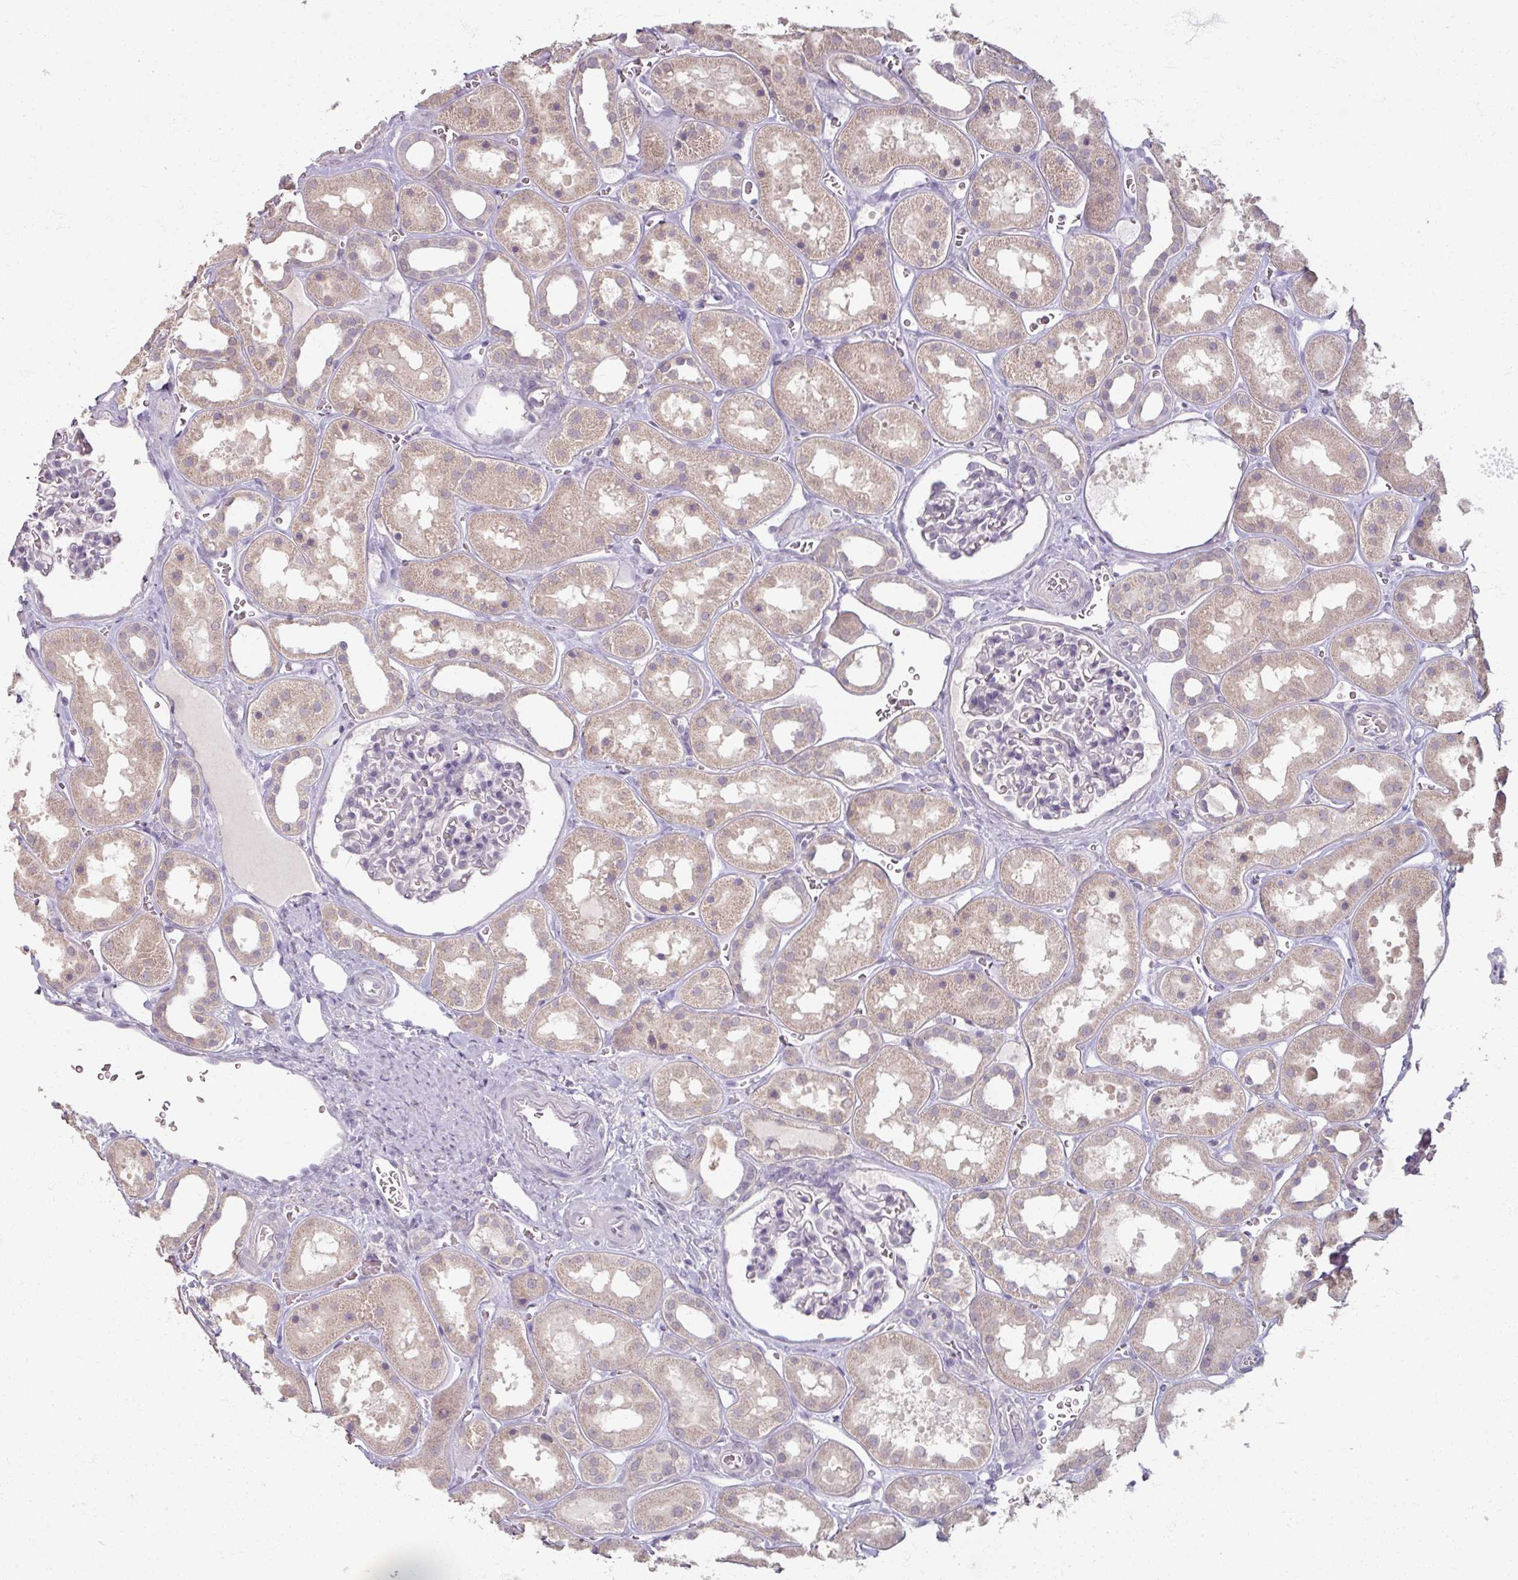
{"staining": {"intensity": "negative", "quantity": "none", "location": "none"}, "tissue": "kidney", "cell_type": "Cells in glomeruli", "image_type": "normal", "snomed": [{"axis": "morphology", "description": "Normal tissue, NOS"}, {"axis": "topography", "description": "Kidney"}], "caption": "High power microscopy micrograph of an IHC micrograph of benign kidney, revealing no significant positivity in cells in glomeruli.", "gene": "SOX11", "patient": {"sex": "female", "age": 41}}